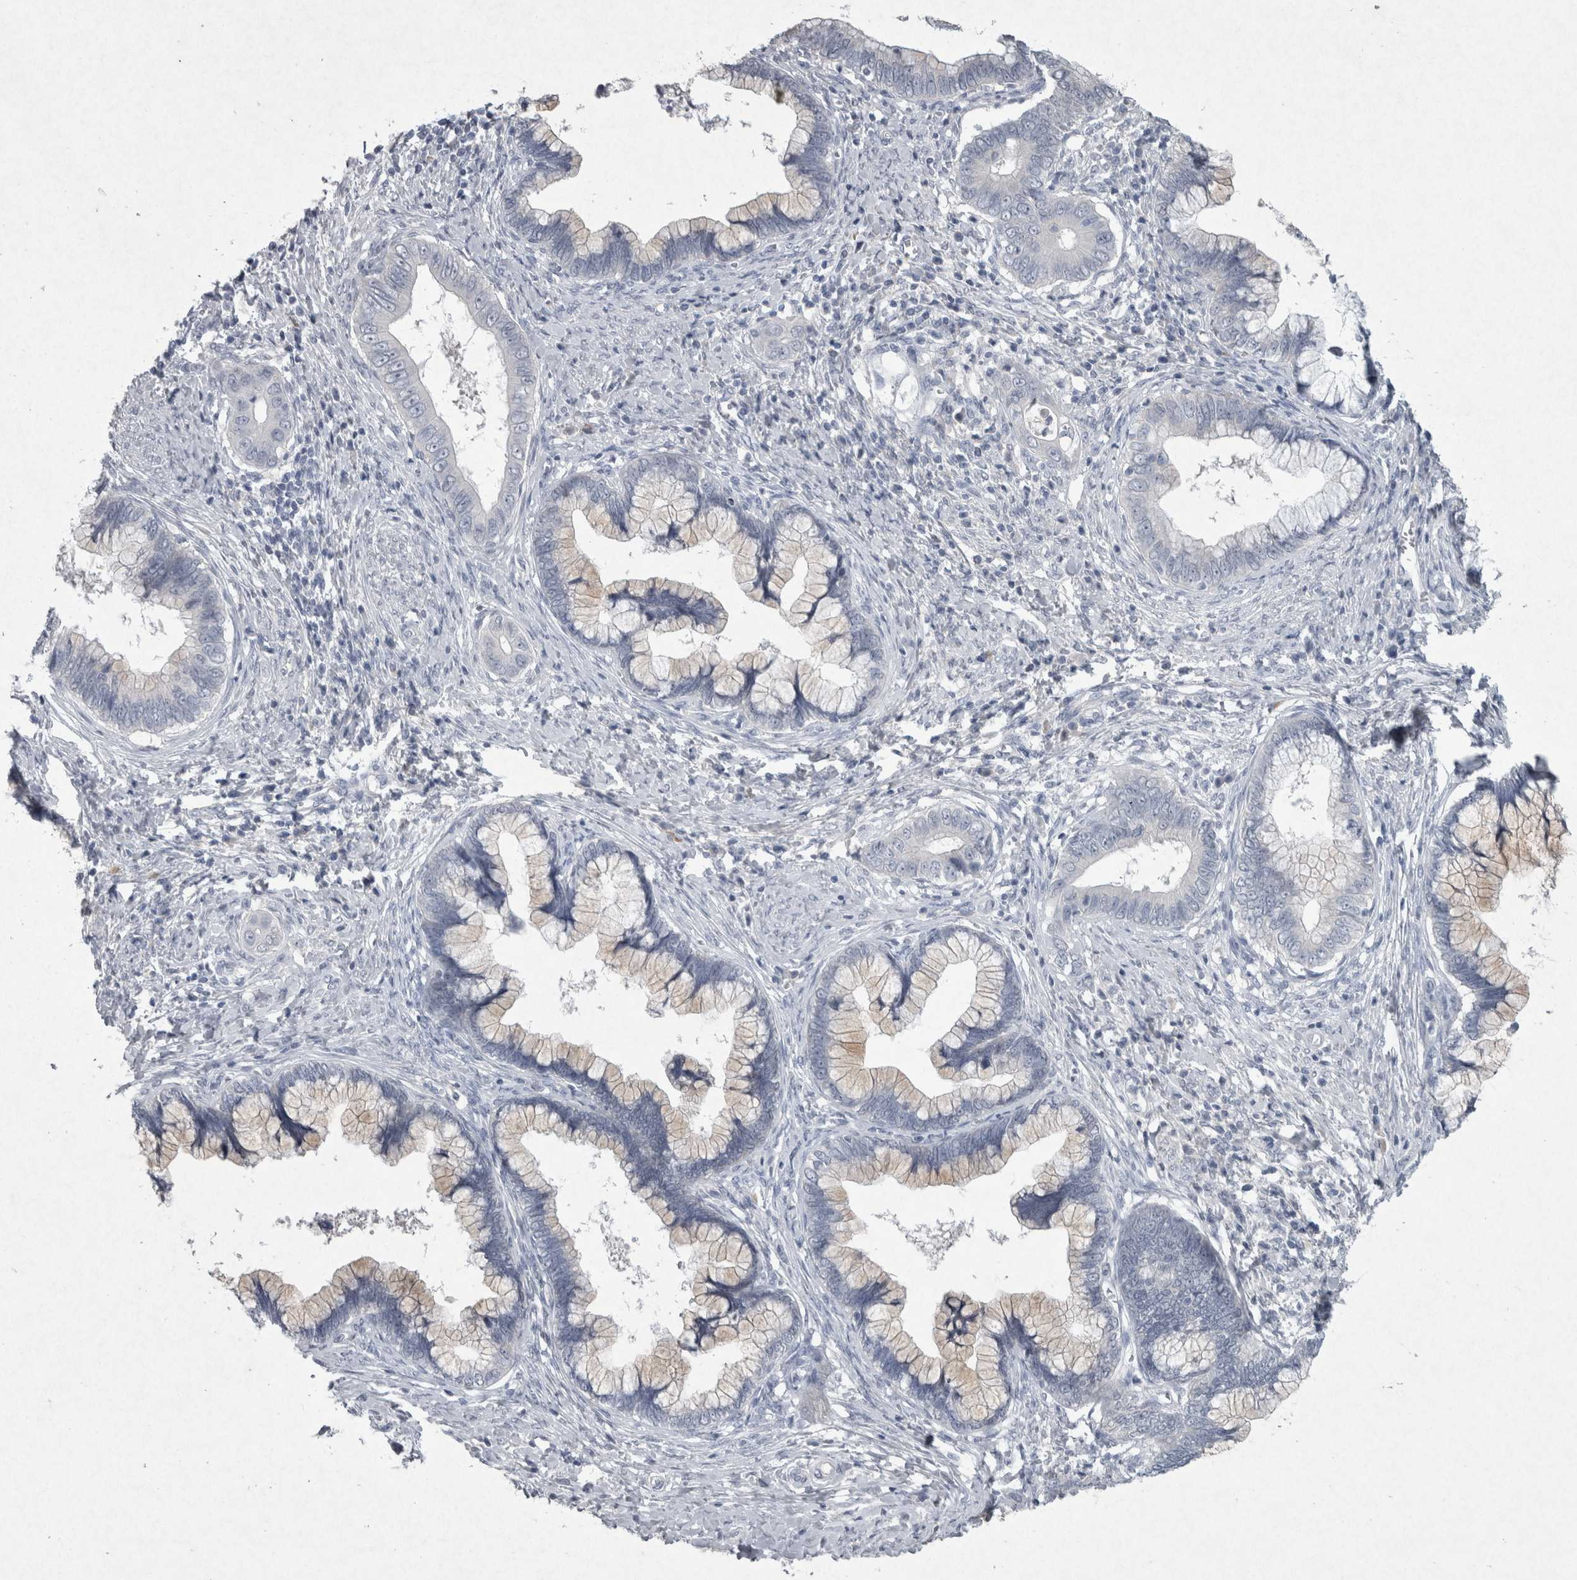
{"staining": {"intensity": "weak", "quantity": "<25%", "location": "cytoplasmic/membranous"}, "tissue": "cervical cancer", "cell_type": "Tumor cells", "image_type": "cancer", "snomed": [{"axis": "morphology", "description": "Adenocarcinoma, NOS"}, {"axis": "topography", "description": "Cervix"}], "caption": "DAB (3,3'-diaminobenzidine) immunohistochemical staining of cervical cancer demonstrates no significant staining in tumor cells. Brightfield microscopy of immunohistochemistry stained with DAB (3,3'-diaminobenzidine) (brown) and hematoxylin (blue), captured at high magnification.", "gene": "PDX1", "patient": {"sex": "female", "age": 44}}